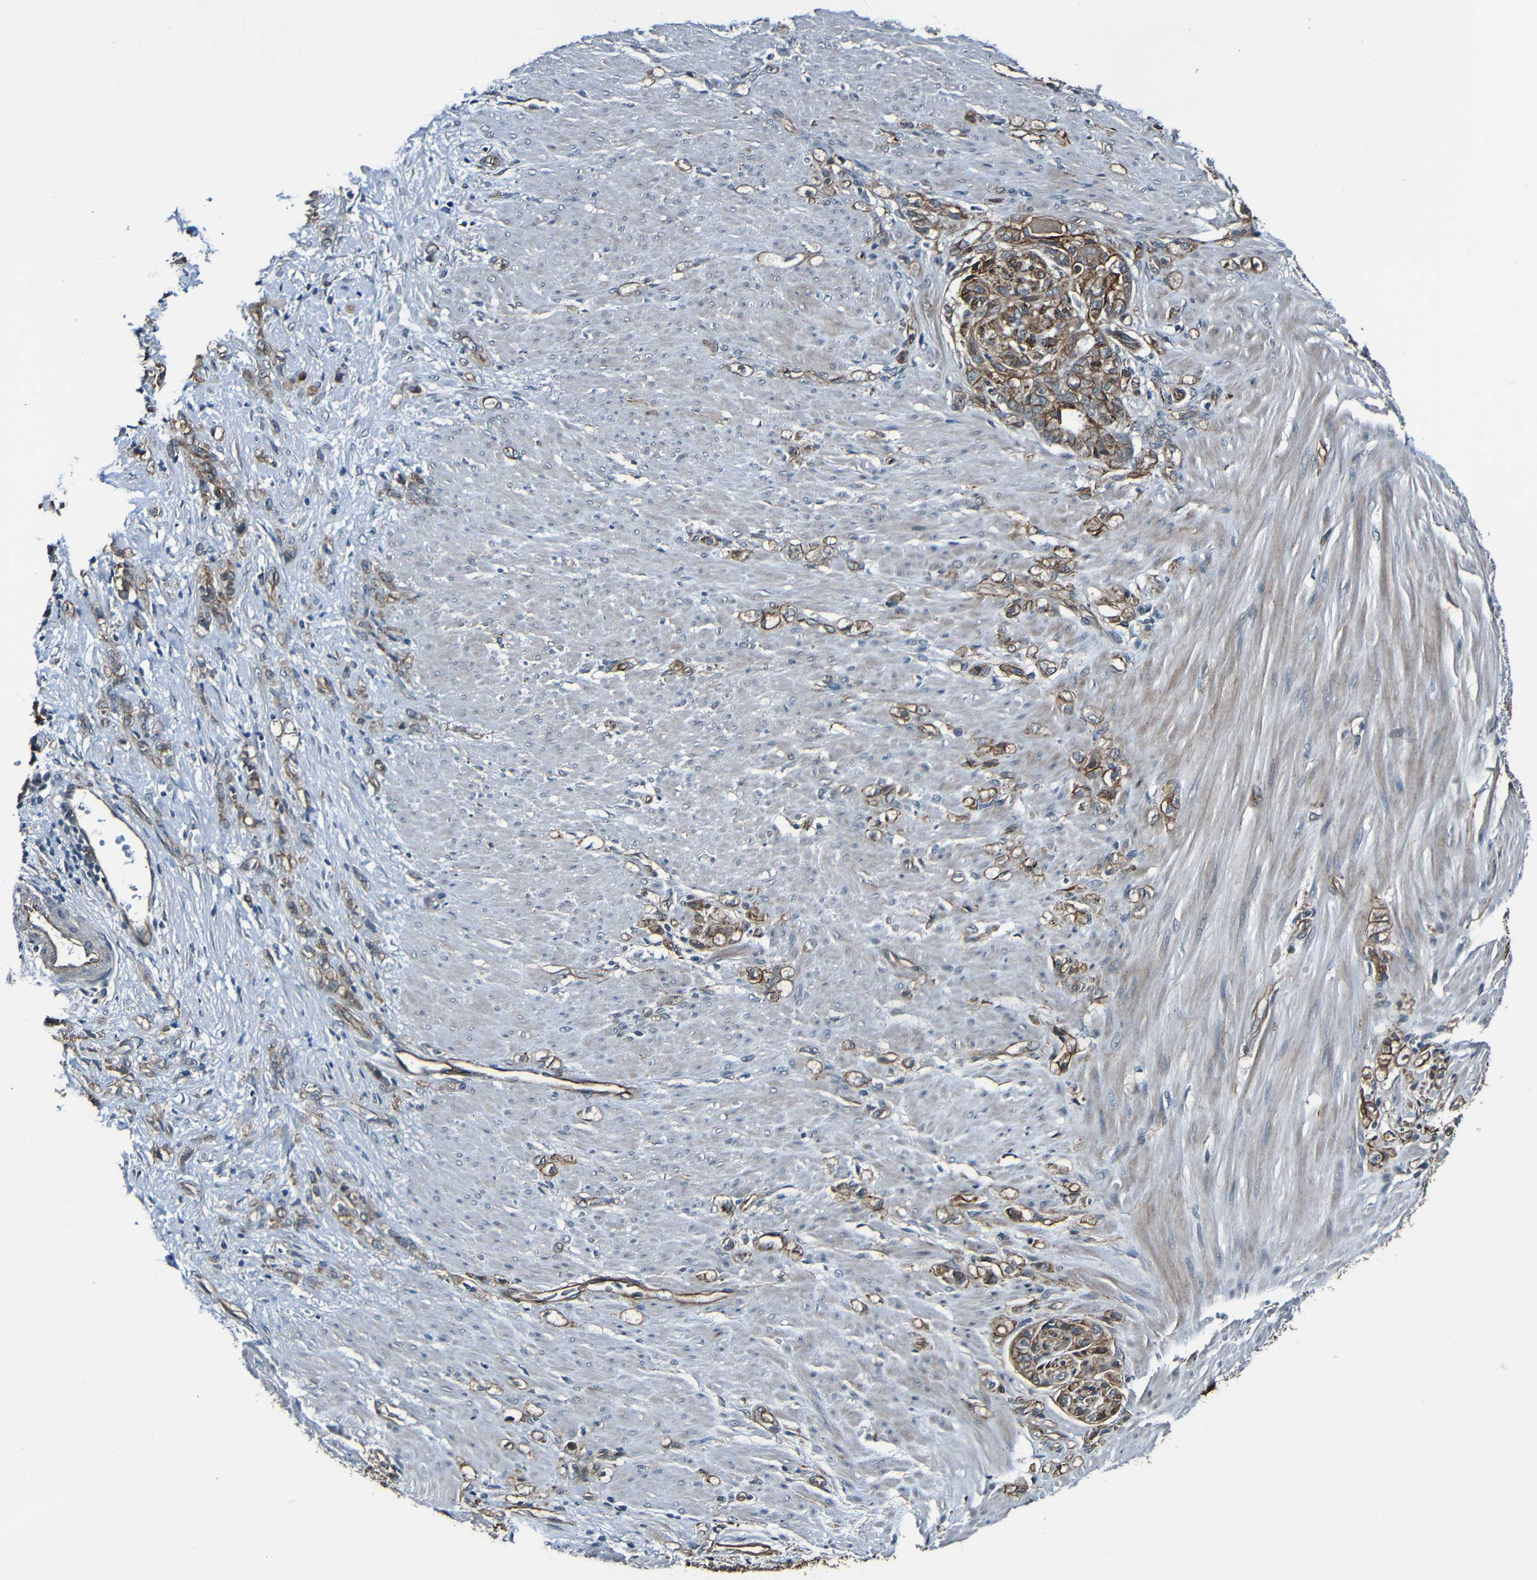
{"staining": {"intensity": "moderate", "quantity": ">75%", "location": "cytoplasmic/membranous"}, "tissue": "stomach cancer", "cell_type": "Tumor cells", "image_type": "cancer", "snomed": [{"axis": "morphology", "description": "Adenocarcinoma, NOS"}, {"axis": "topography", "description": "Stomach"}], "caption": "Immunohistochemical staining of human adenocarcinoma (stomach) reveals medium levels of moderate cytoplasmic/membranous positivity in approximately >75% of tumor cells.", "gene": "LGR5", "patient": {"sex": "male", "age": 82}}